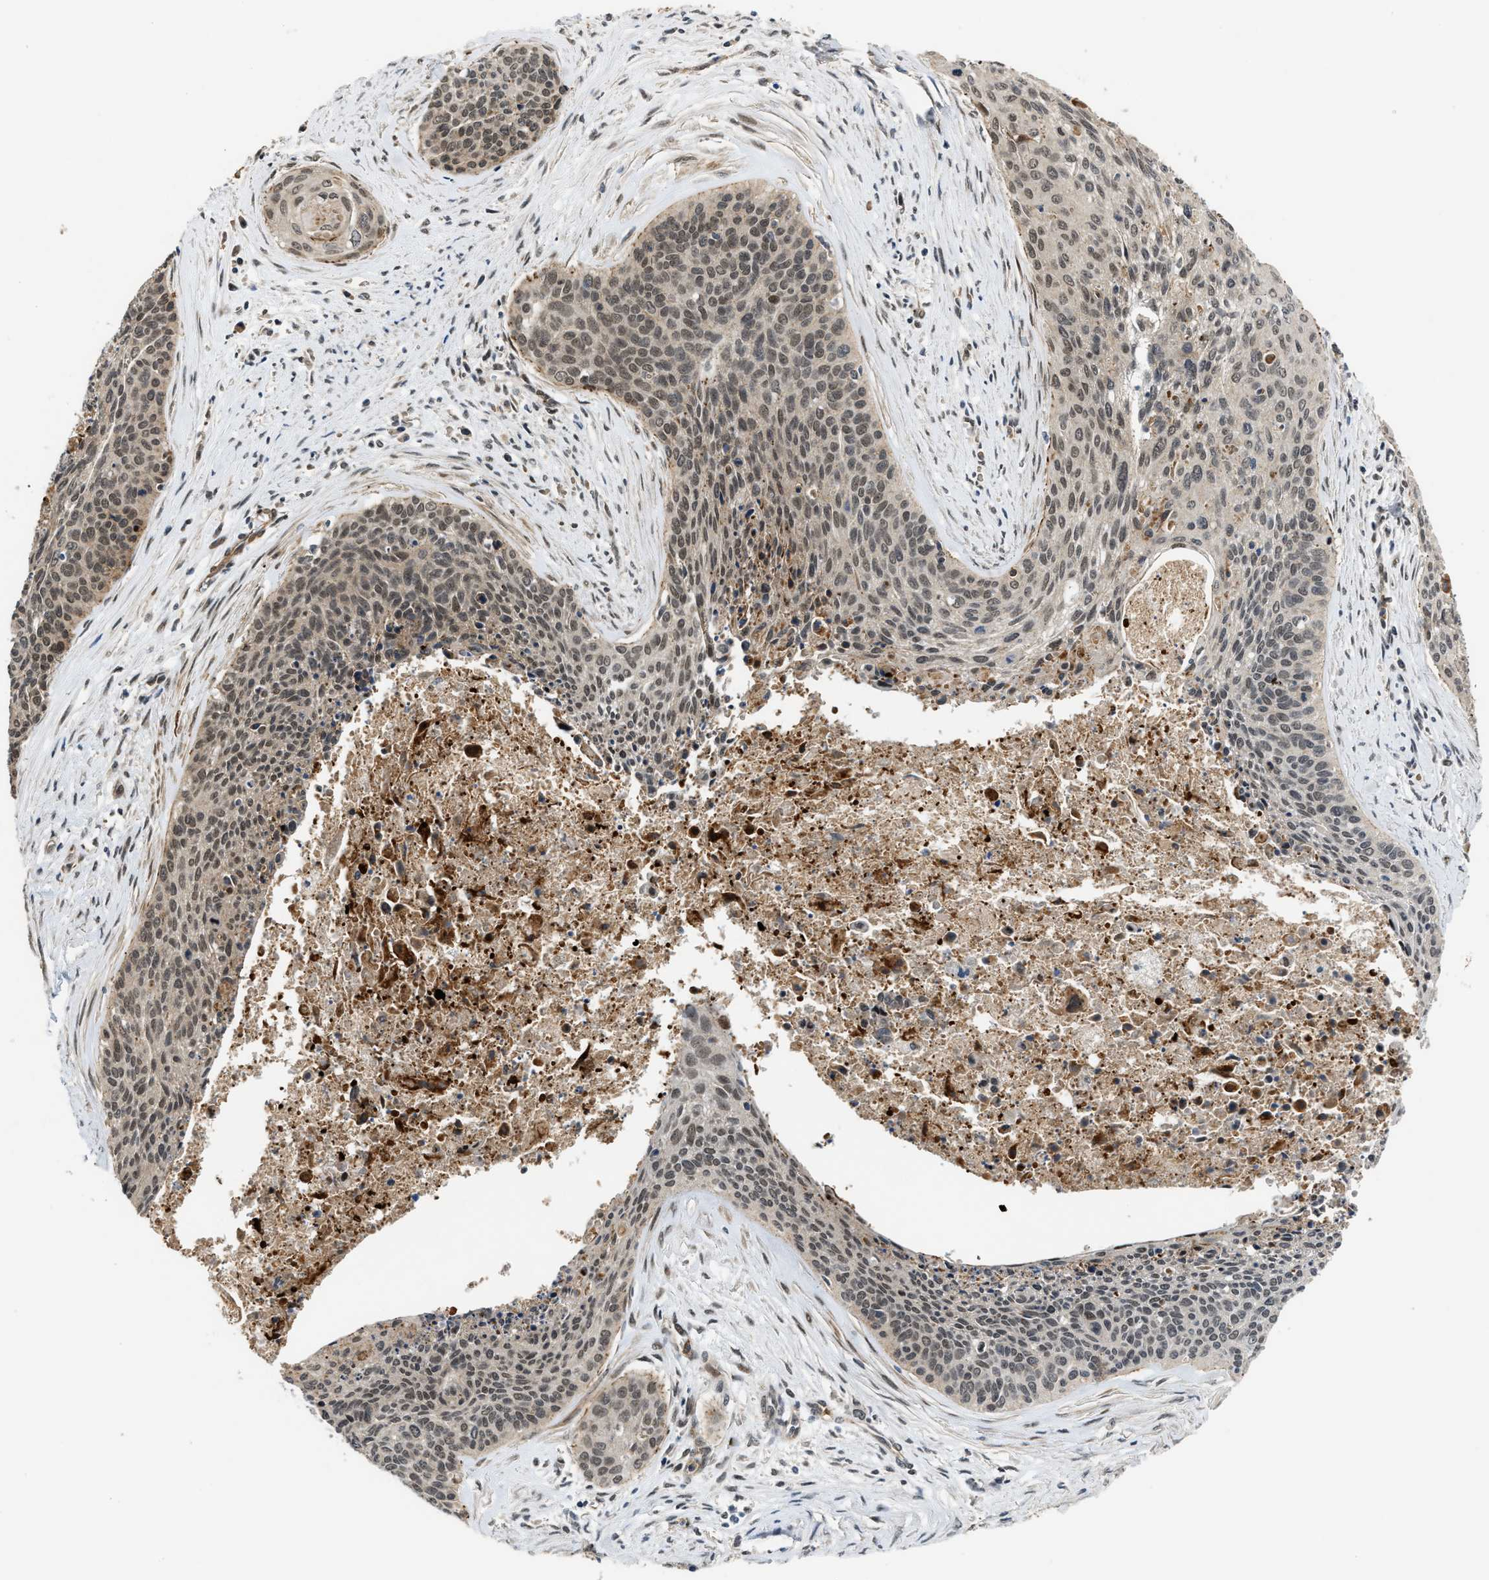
{"staining": {"intensity": "weak", "quantity": "25%-75%", "location": "nuclear"}, "tissue": "cervical cancer", "cell_type": "Tumor cells", "image_type": "cancer", "snomed": [{"axis": "morphology", "description": "Squamous cell carcinoma, NOS"}, {"axis": "topography", "description": "Cervix"}], "caption": "Squamous cell carcinoma (cervical) stained with immunohistochemistry displays weak nuclear staining in about 25%-75% of tumor cells.", "gene": "DPF2", "patient": {"sex": "female", "age": 55}}